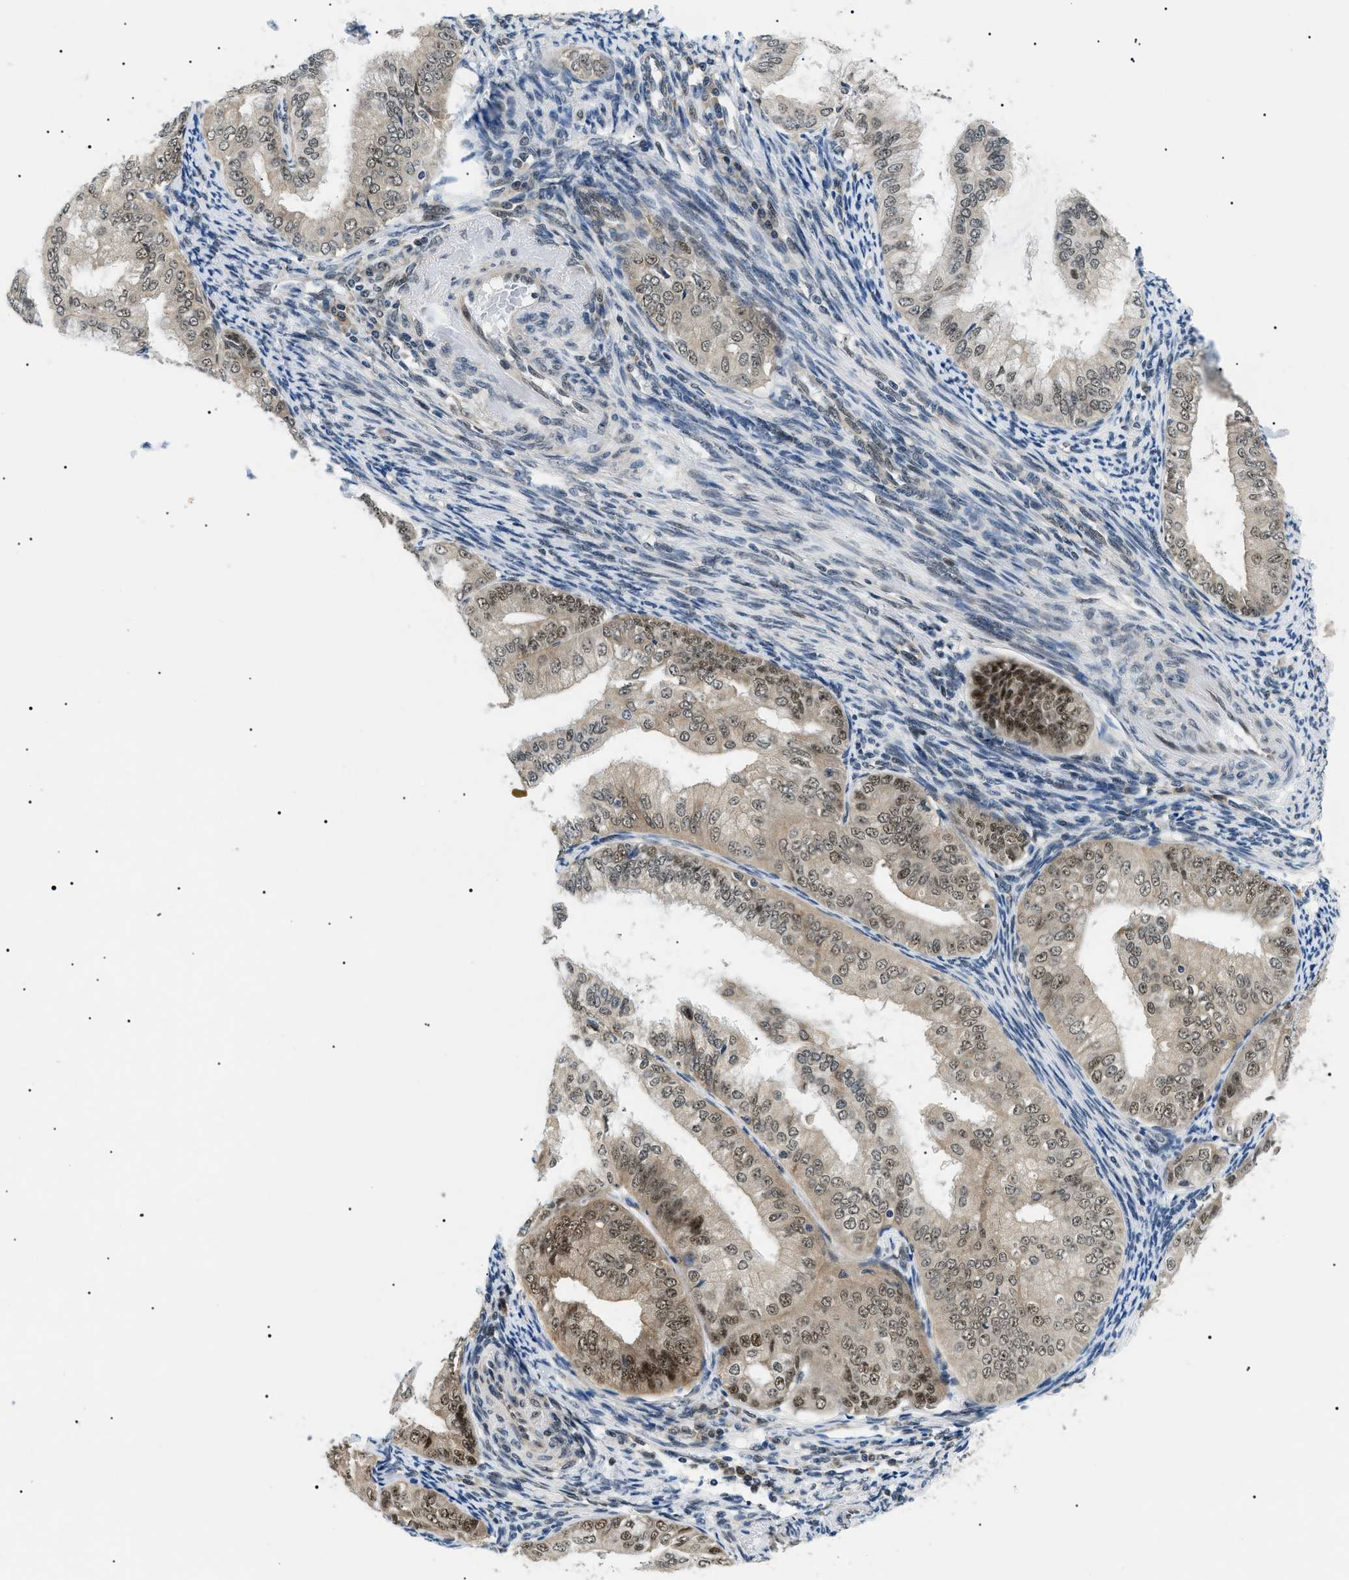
{"staining": {"intensity": "moderate", "quantity": ">75%", "location": "cytoplasmic/membranous,nuclear"}, "tissue": "endometrial cancer", "cell_type": "Tumor cells", "image_type": "cancer", "snomed": [{"axis": "morphology", "description": "Adenocarcinoma, NOS"}, {"axis": "topography", "description": "Endometrium"}], "caption": "Immunohistochemical staining of human endometrial adenocarcinoma shows medium levels of moderate cytoplasmic/membranous and nuclear positivity in approximately >75% of tumor cells. (brown staining indicates protein expression, while blue staining denotes nuclei).", "gene": "CWC25", "patient": {"sex": "female", "age": 63}}